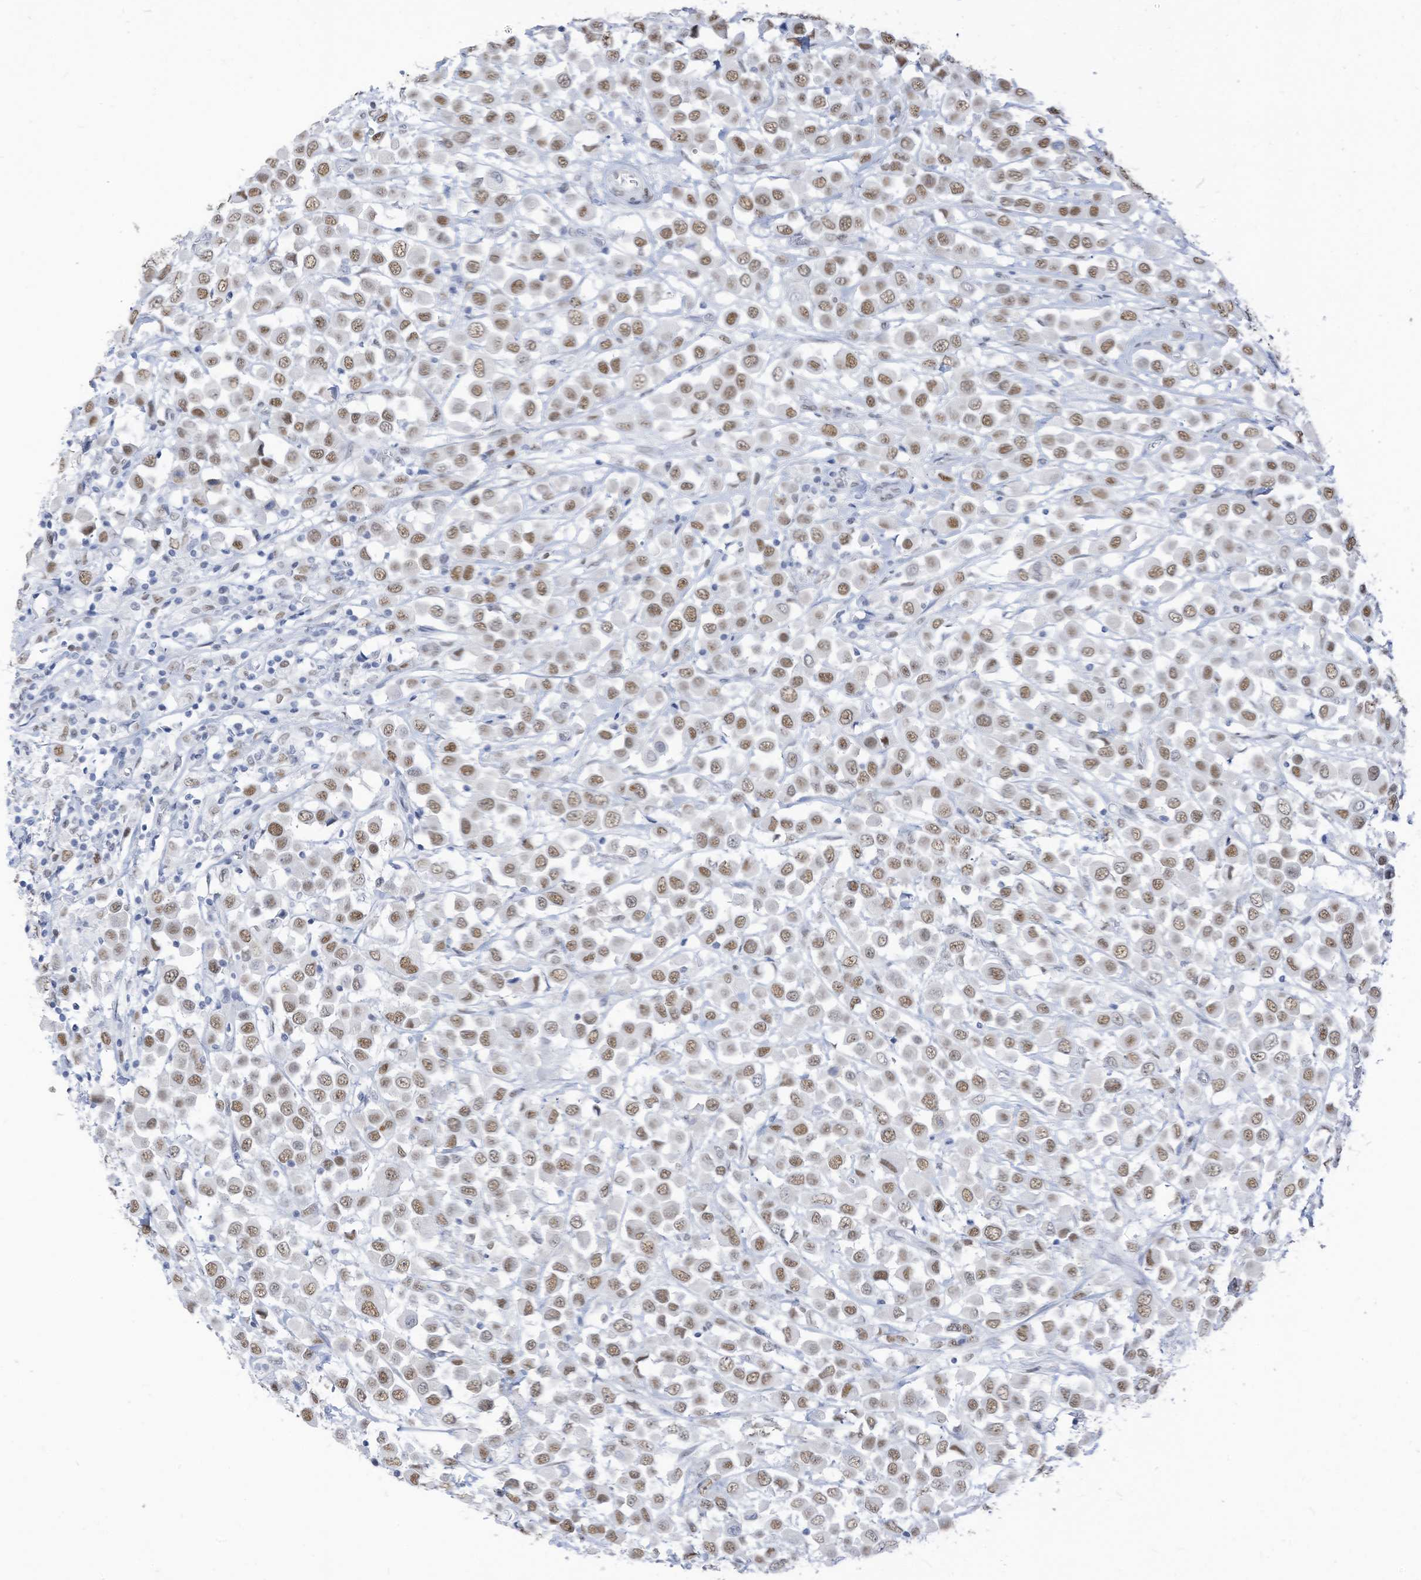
{"staining": {"intensity": "moderate", "quantity": ">75%", "location": "nuclear"}, "tissue": "breast cancer", "cell_type": "Tumor cells", "image_type": "cancer", "snomed": [{"axis": "morphology", "description": "Duct carcinoma"}, {"axis": "topography", "description": "Breast"}], "caption": "The histopathology image exhibits immunohistochemical staining of breast cancer. There is moderate nuclear expression is identified in about >75% of tumor cells. (Brightfield microscopy of DAB IHC at high magnification).", "gene": "KHSRP", "patient": {"sex": "female", "age": 61}}